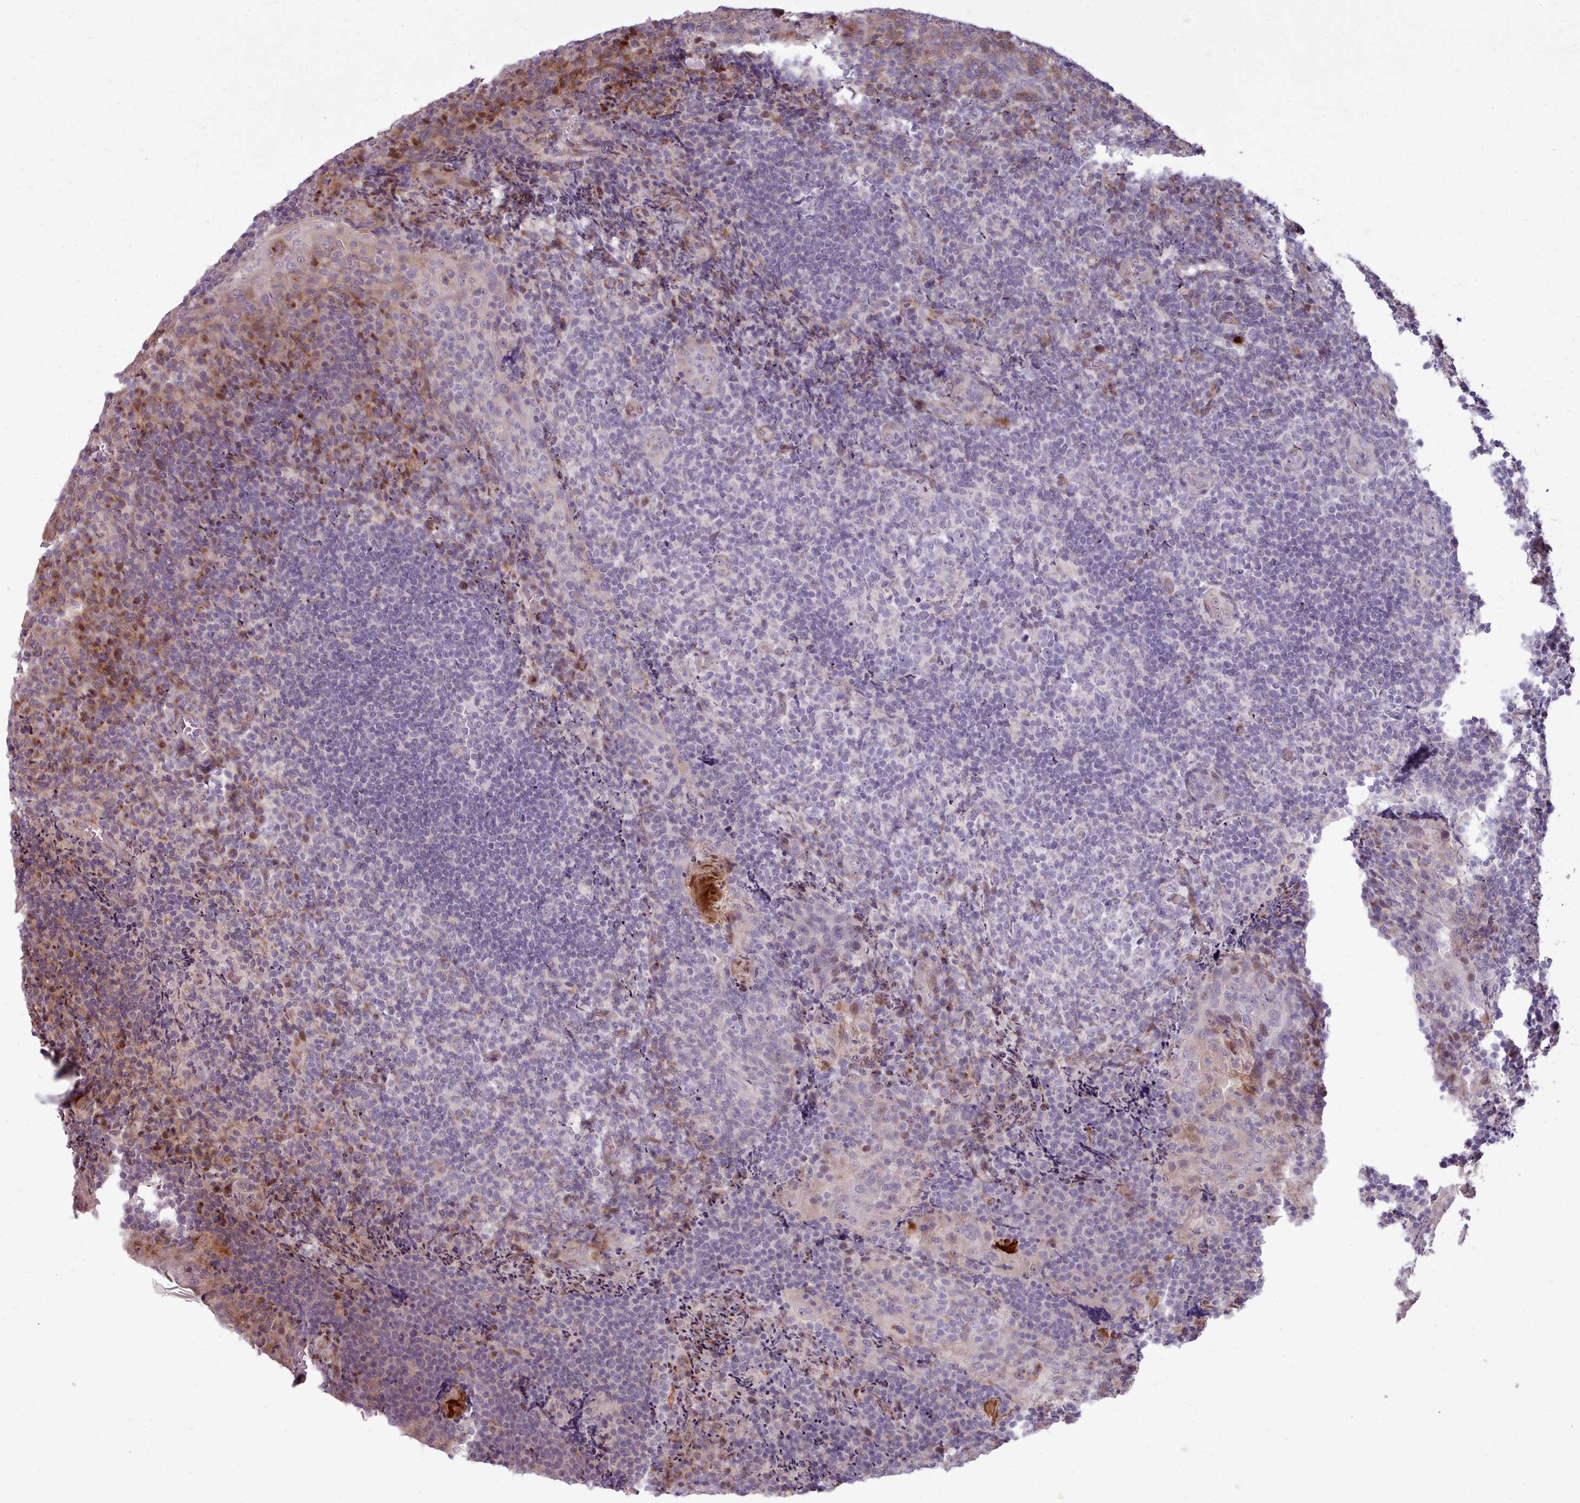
{"staining": {"intensity": "negative", "quantity": "none", "location": "none"}, "tissue": "tonsil", "cell_type": "Germinal center cells", "image_type": "normal", "snomed": [{"axis": "morphology", "description": "Normal tissue, NOS"}, {"axis": "topography", "description": "Tonsil"}], "caption": "Protein analysis of benign tonsil reveals no significant positivity in germinal center cells. (Immunohistochemistry, brightfield microscopy, high magnification).", "gene": "PPP3R1", "patient": {"sex": "male", "age": 17}}